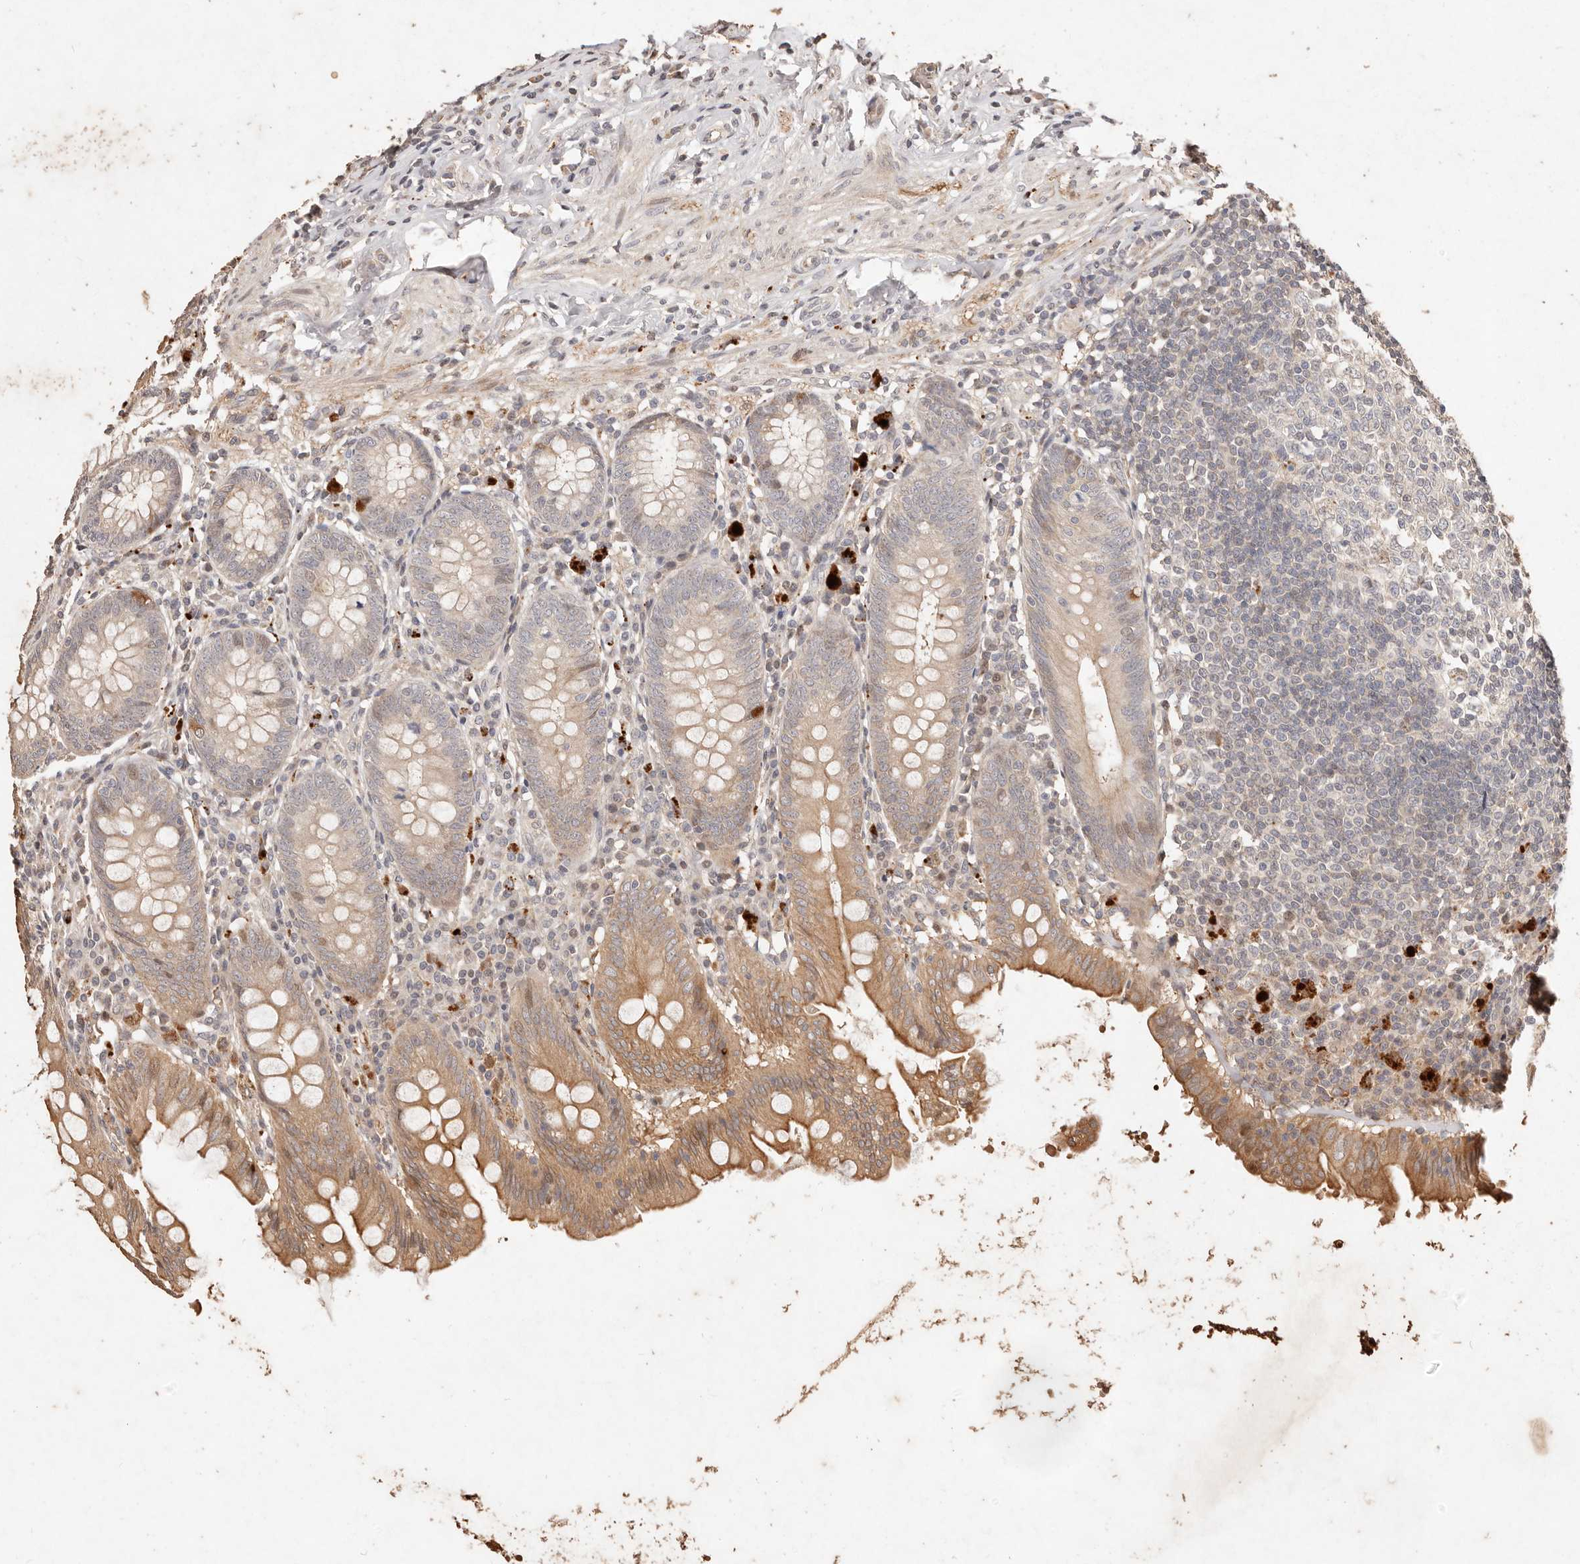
{"staining": {"intensity": "moderate", "quantity": "25%-75%", "location": "cytoplasmic/membranous"}, "tissue": "appendix", "cell_type": "Glandular cells", "image_type": "normal", "snomed": [{"axis": "morphology", "description": "Normal tissue, NOS"}, {"axis": "topography", "description": "Appendix"}], "caption": "A micrograph of appendix stained for a protein shows moderate cytoplasmic/membranous brown staining in glandular cells. Using DAB (3,3'-diaminobenzidine) (brown) and hematoxylin (blue) stains, captured at high magnification using brightfield microscopy.", "gene": "KIF9", "patient": {"sex": "female", "age": 54}}